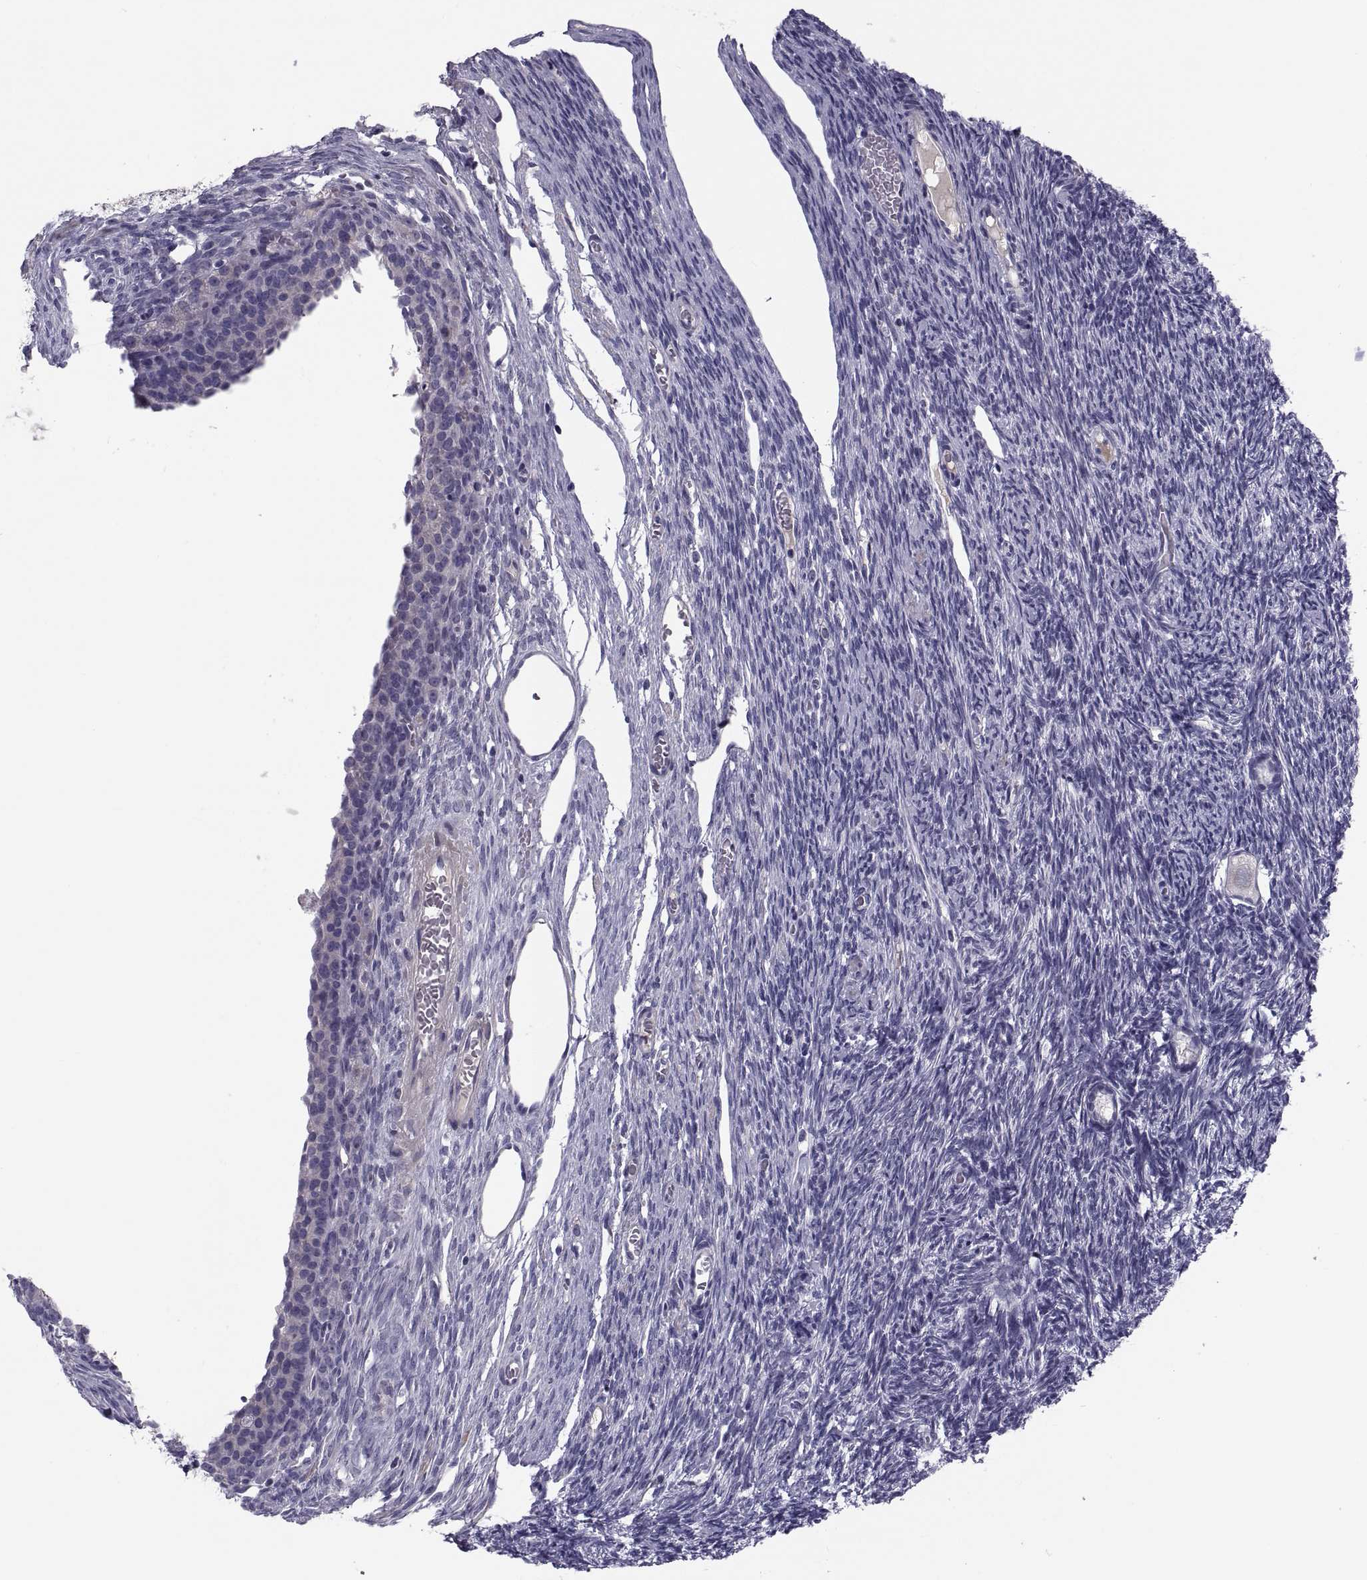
{"staining": {"intensity": "negative", "quantity": "none", "location": "none"}, "tissue": "ovary", "cell_type": "Follicle cells", "image_type": "normal", "snomed": [{"axis": "morphology", "description": "Normal tissue, NOS"}, {"axis": "topography", "description": "Ovary"}], "caption": "Immunohistochemical staining of benign human ovary demonstrates no significant expression in follicle cells. (DAB immunohistochemistry (IHC) with hematoxylin counter stain).", "gene": "PDZRN4", "patient": {"sex": "female", "age": 27}}